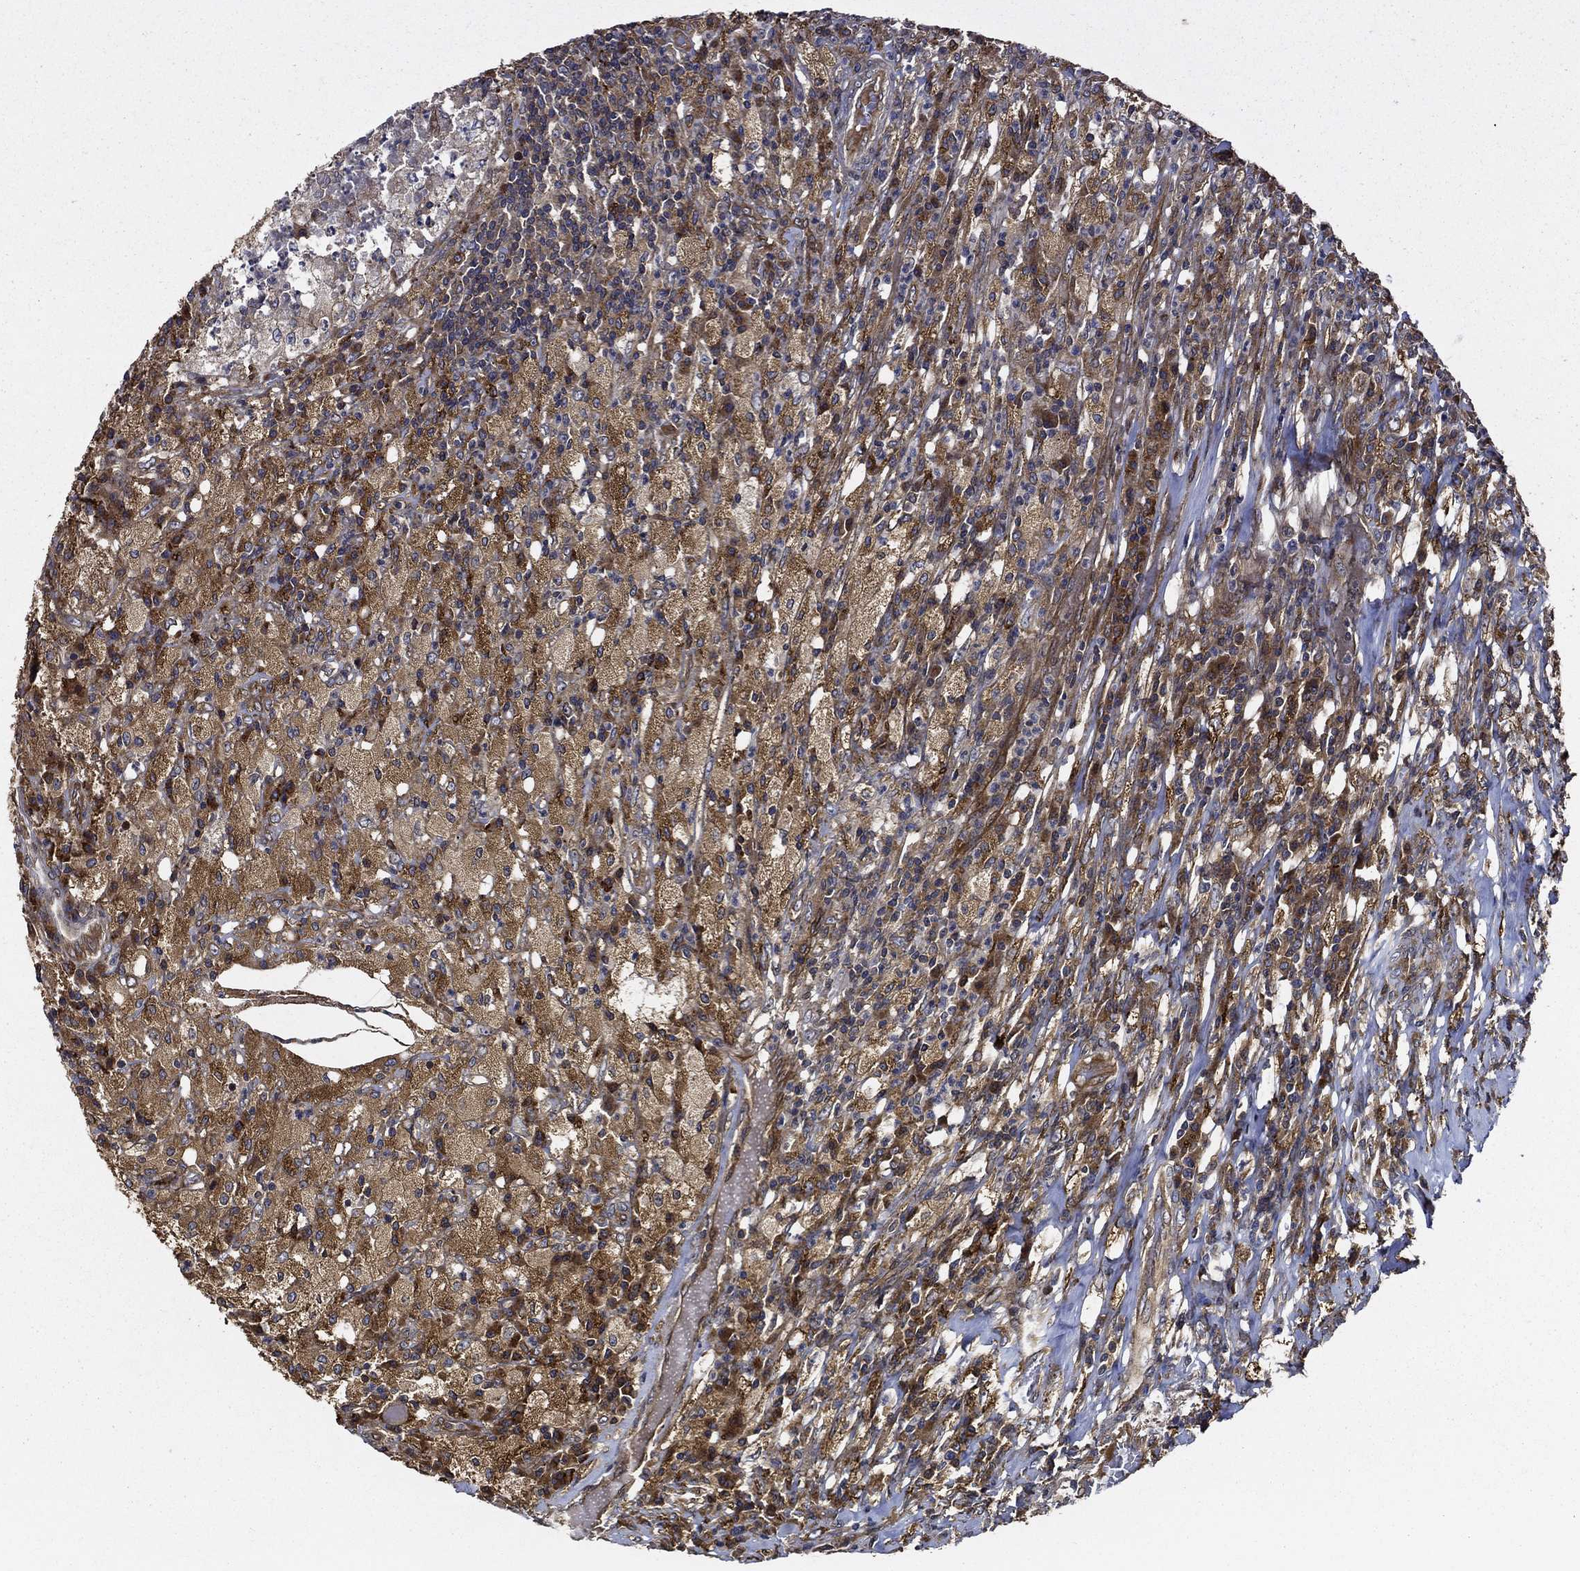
{"staining": {"intensity": "moderate", "quantity": "25%-75%", "location": "cytoplasmic/membranous"}, "tissue": "testis cancer", "cell_type": "Tumor cells", "image_type": "cancer", "snomed": [{"axis": "morphology", "description": "Necrosis, NOS"}, {"axis": "morphology", "description": "Carcinoma, Embryonal, NOS"}, {"axis": "topography", "description": "Testis"}], "caption": "DAB immunohistochemical staining of testis cancer (embryonal carcinoma) displays moderate cytoplasmic/membranous protein staining in approximately 25%-75% of tumor cells.", "gene": "BABAM2", "patient": {"sex": "male", "age": 19}}